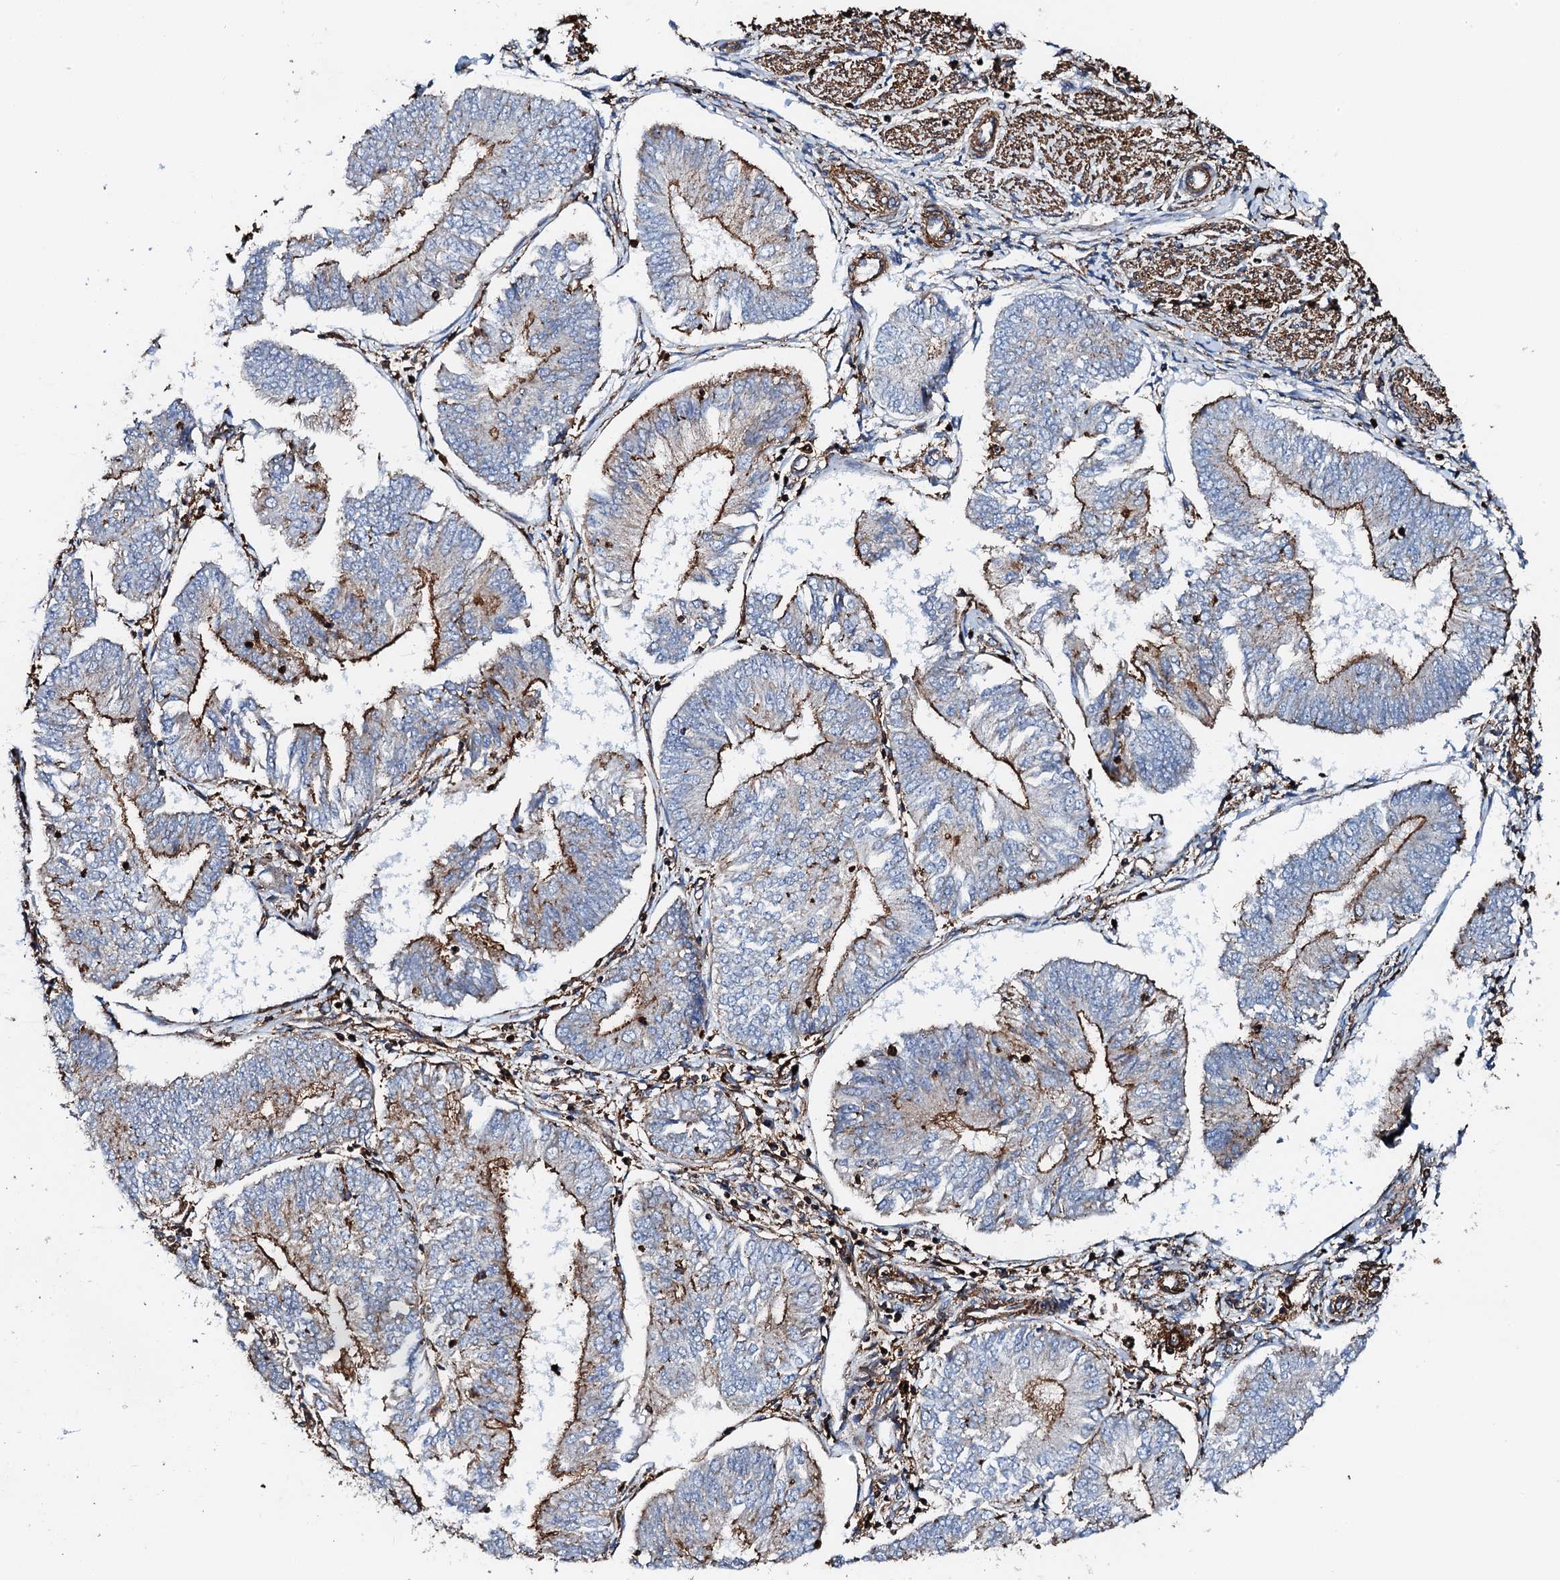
{"staining": {"intensity": "strong", "quantity": "25%-75%", "location": "cytoplasmic/membranous"}, "tissue": "endometrial cancer", "cell_type": "Tumor cells", "image_type": "cancer", "snomed": [{"axis": "morphology", "description": "Adenocarcinoma, NOS"}, {"axis": "topography", "description": "Endometrium"}], "caption": "Tumor cells exhibit high levels of strong cytoplasmic/membranous staining in approximately 25%-75% of cells in human adenocarcinoma (endometrial).", "gene": "INTS10", "patient": {"sex": "female", "age": 58}}